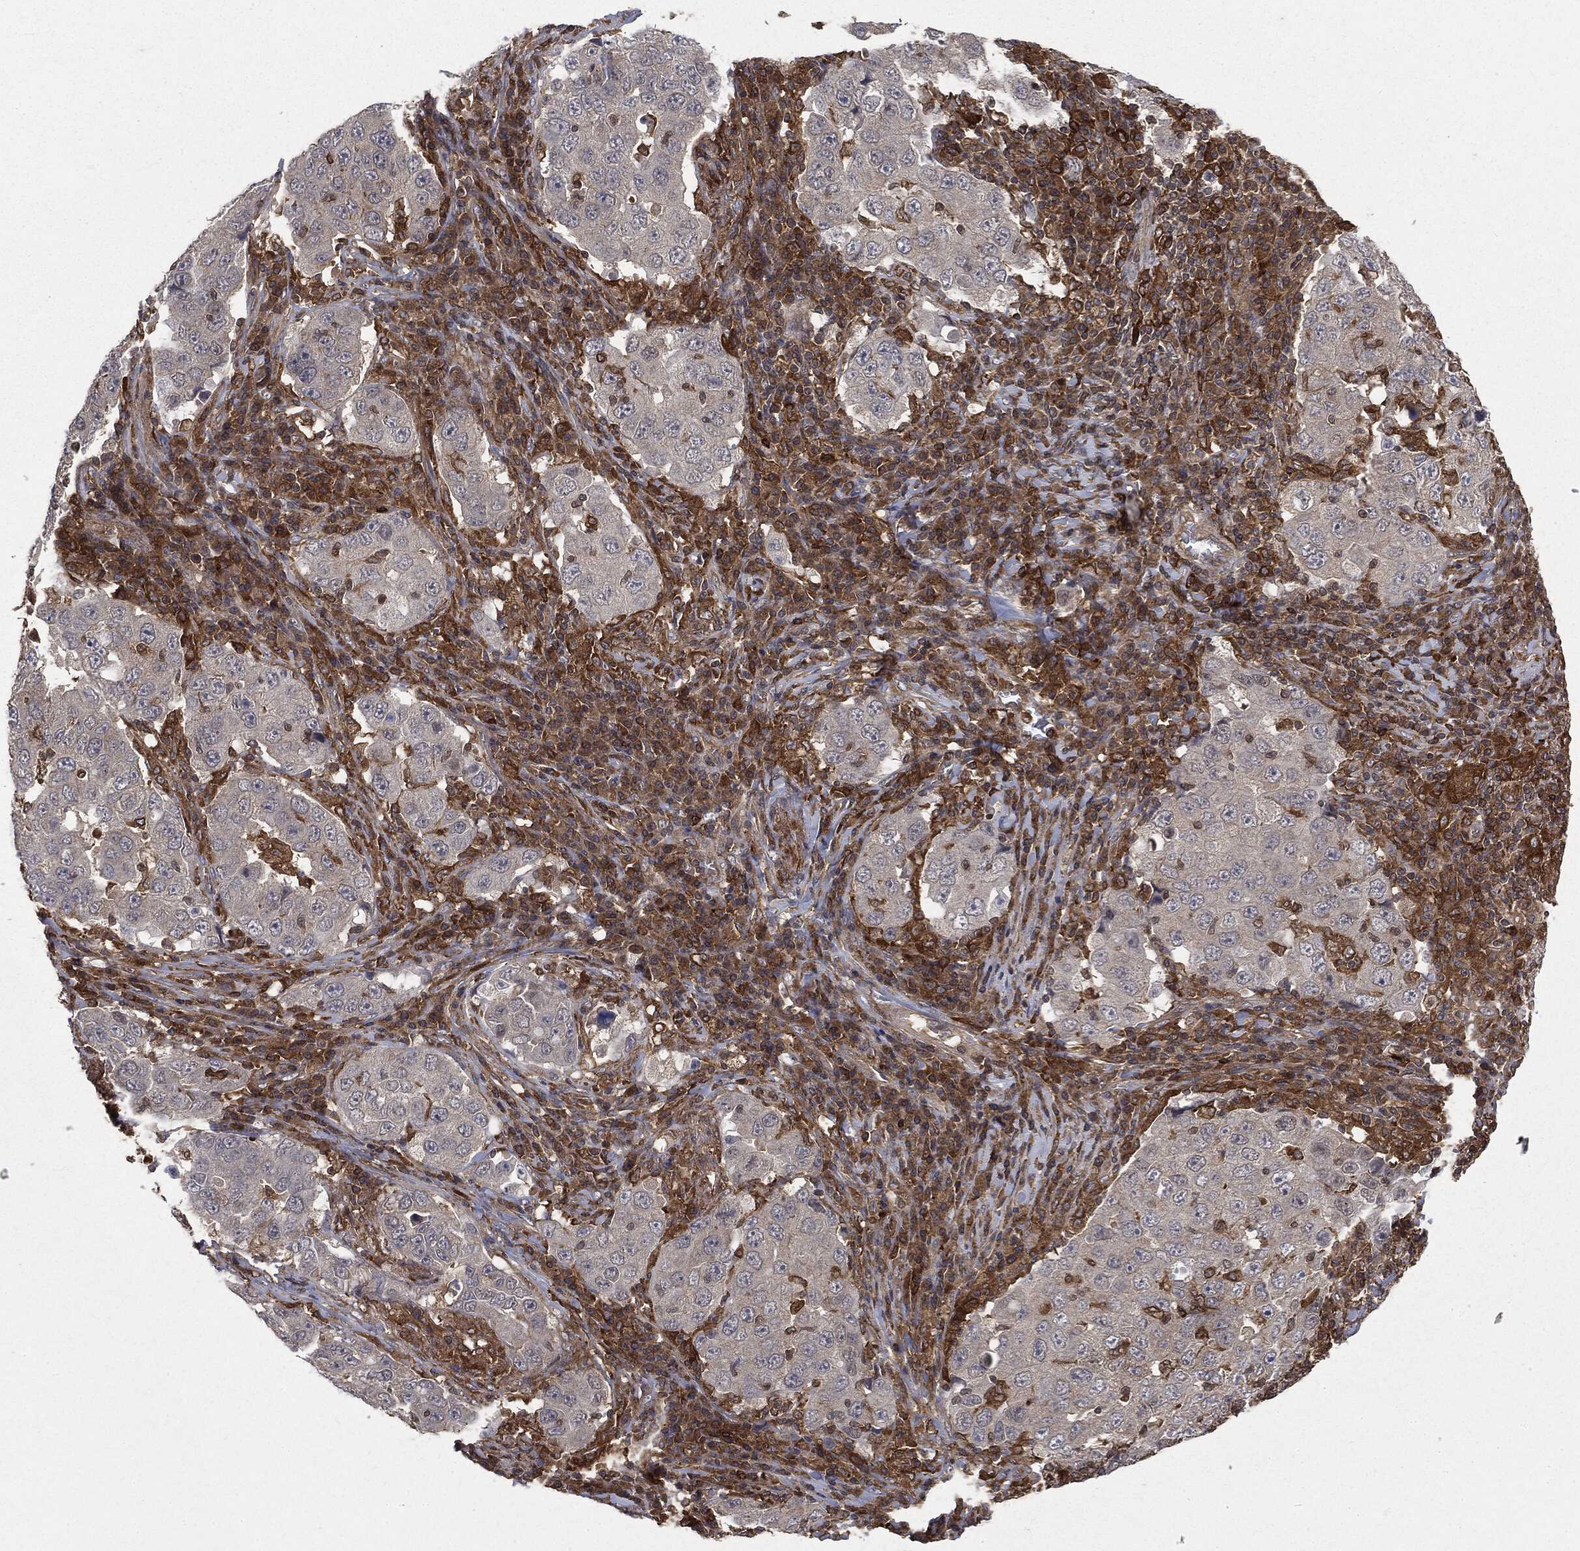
{"staining": {"intensity": "negative", "quantity": "none", "location": "none"}, "tissue": "lung cancer", "cell_type": "Tumor cells", "image_type": "cancer", "snomed": [{"axis": "morphology", "description": "Adenocarcinoma, NOS"}, {"axis": "topography", "description": "Lung"}], "caption": "IHC photomicrograph of neoplastic tissue: lung cancer (adenocarcinoma) stained with DAB (3,3'-diaminobenzidine) displays no significant protein positivity in tumor cells.", "gene": "SNX5", "patient": {"sex": "male", "age": 73}}